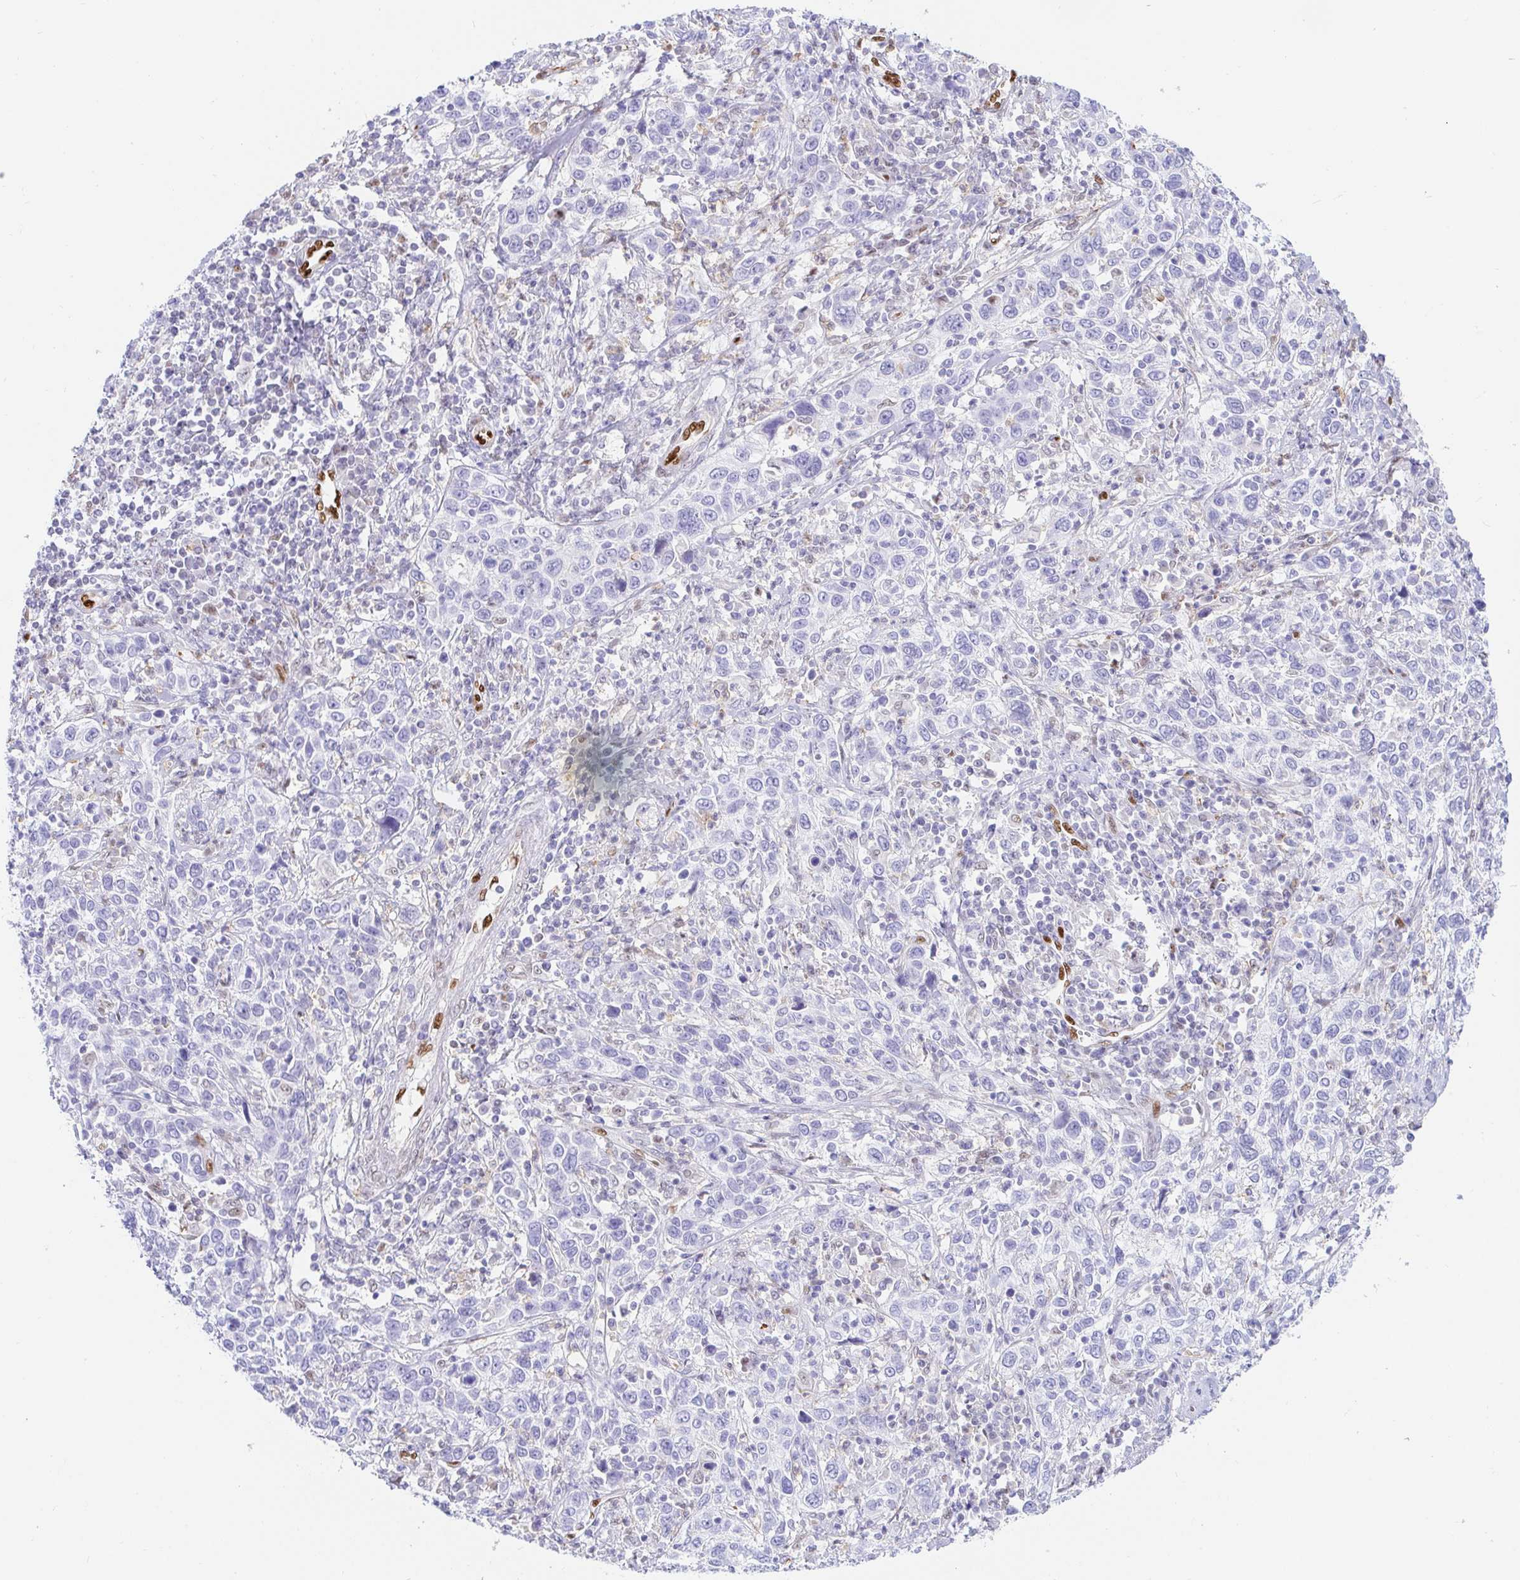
{"staining": {"intensity": "negative", "quantity": "none", "location": "none"}, "tissue": "cervical cancer", "cell_type": "Tumor cells", "image_type": "cancer", "snomed": [{"axis": "morphology", "description": "Squamous cell carcinoma, NOS"}, {"axis": "topography", "description": "Cervix"}], "caption": "This is an IHC micrograph of cervical squamous cell carcinoma. There is no expression in tumor cells.", "gene": "HINFP", "patient": {"sex": "female", "age": 46}}